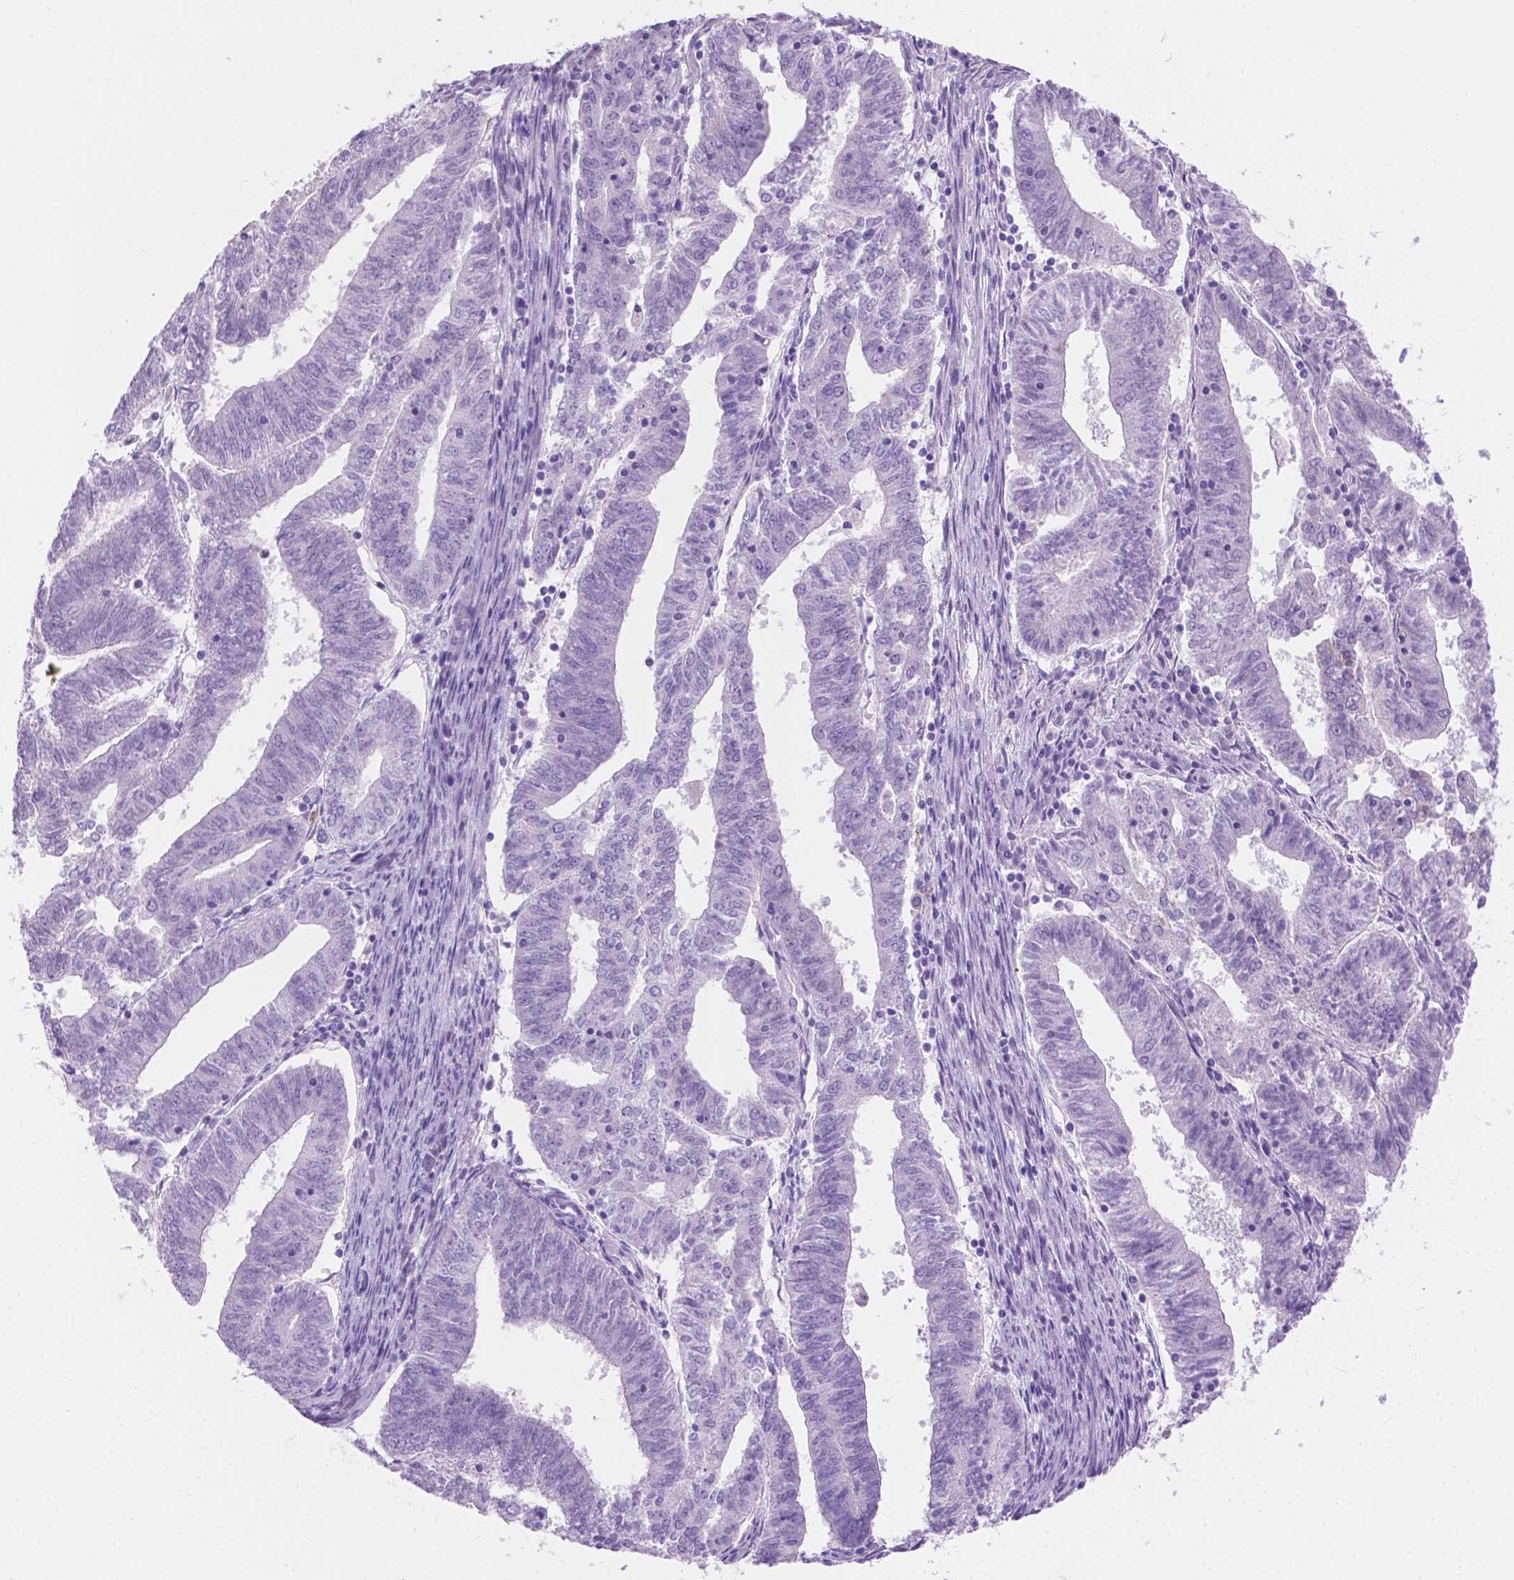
{"staining": {"intensity": "negative", "quantity": "none", "location": "none"}, "tissue": "endometrial cancer", "cell_type": "Tumor cells", "image_type": "cancer", "snomed": [{"axis": "morphology", "description": "Adenocarcinoma, NOS"}, {"axis": "topography", "description": "Endometrium"}], "caption": "Micrograph shows no protein expression in tumor cells of endometrial cancer tissue.", "gene": "GRIN2B", "patient": {"sex": "female", "age": 82}}